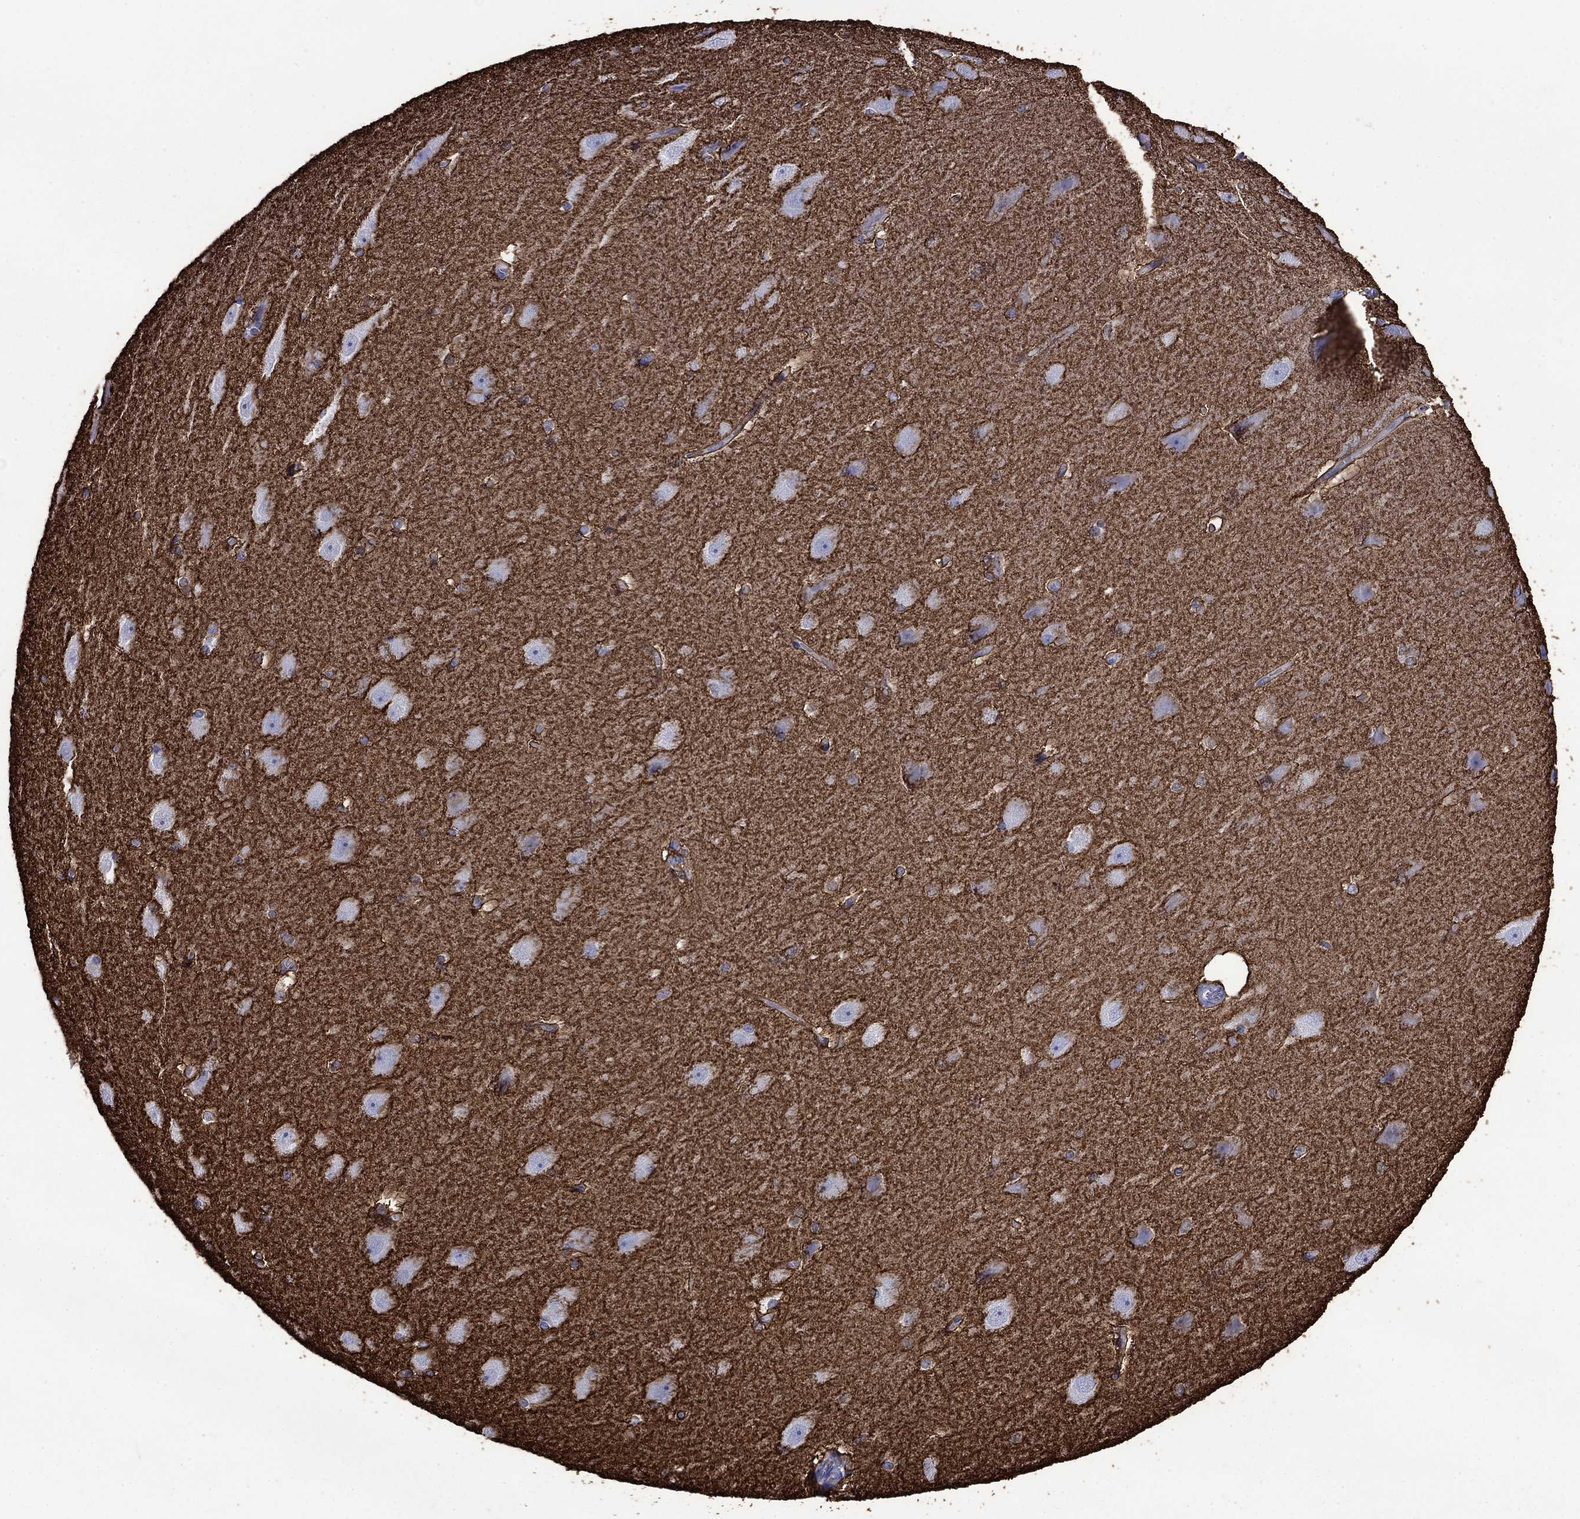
{"staining": {"intensity": "strong", "quantity": "<25%", "location": "cytoplasmic/membranous"}, "tissue": "hippocampus", "cell_type": "Glial cells", "image_type": "normal", "snomed": [{"axis": "morphology", "description": "Normal tissue, NOS"}, {"axis": "topography", "description": "Cerebral cortex"}, {"axis": "topography", "description": "Hippocampus"}], "caption": "A brown stain shows strong cytoplasmic/membranous positivity of a protein in glial cells of benign human hippocampus.", "gene": "SLC1A2", "patient": {"sex": "female", "age": 19}}